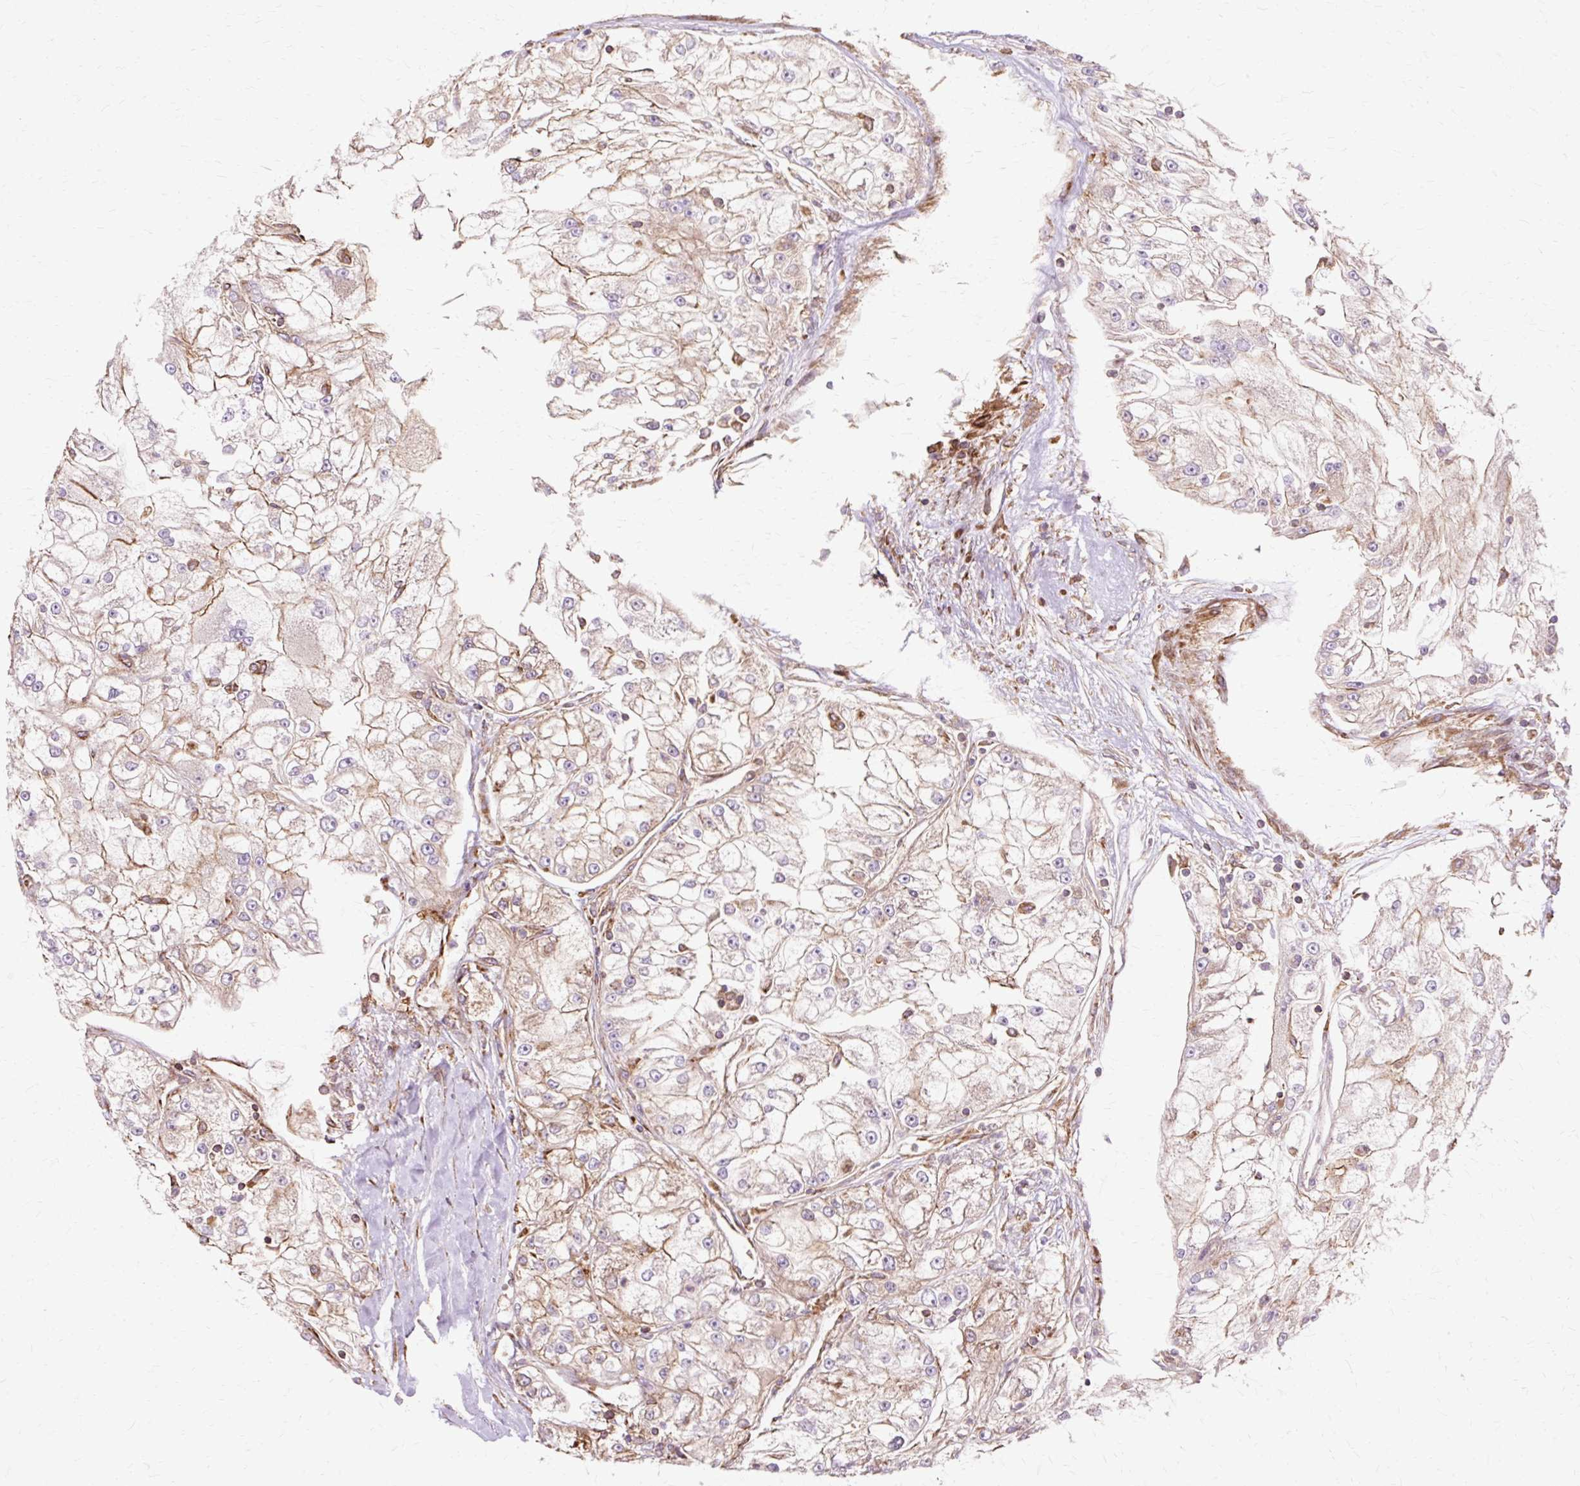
{"staining": {"intensity": "negative", "quantity": "none", "location": "none"}, "tissue": "renal cancer", "cell_type": "Tumor cells", "image_type": "cancer", "snomed": [{"axis": "morphology", "description": "Adenocarcinoma, NOS"}, {"axis": "topography", "description": "Kidney"}], "caption": "Immunohistochemistry (IHC) micrograph of neoplastic tissue: human renal cancer stained with DAB (3,3'-diaminobenzidine) exhibits no significant protein positivity in tumor cells.", "gene": "TBC1D2B", "patient": {"sex": "female", "age": 72}}